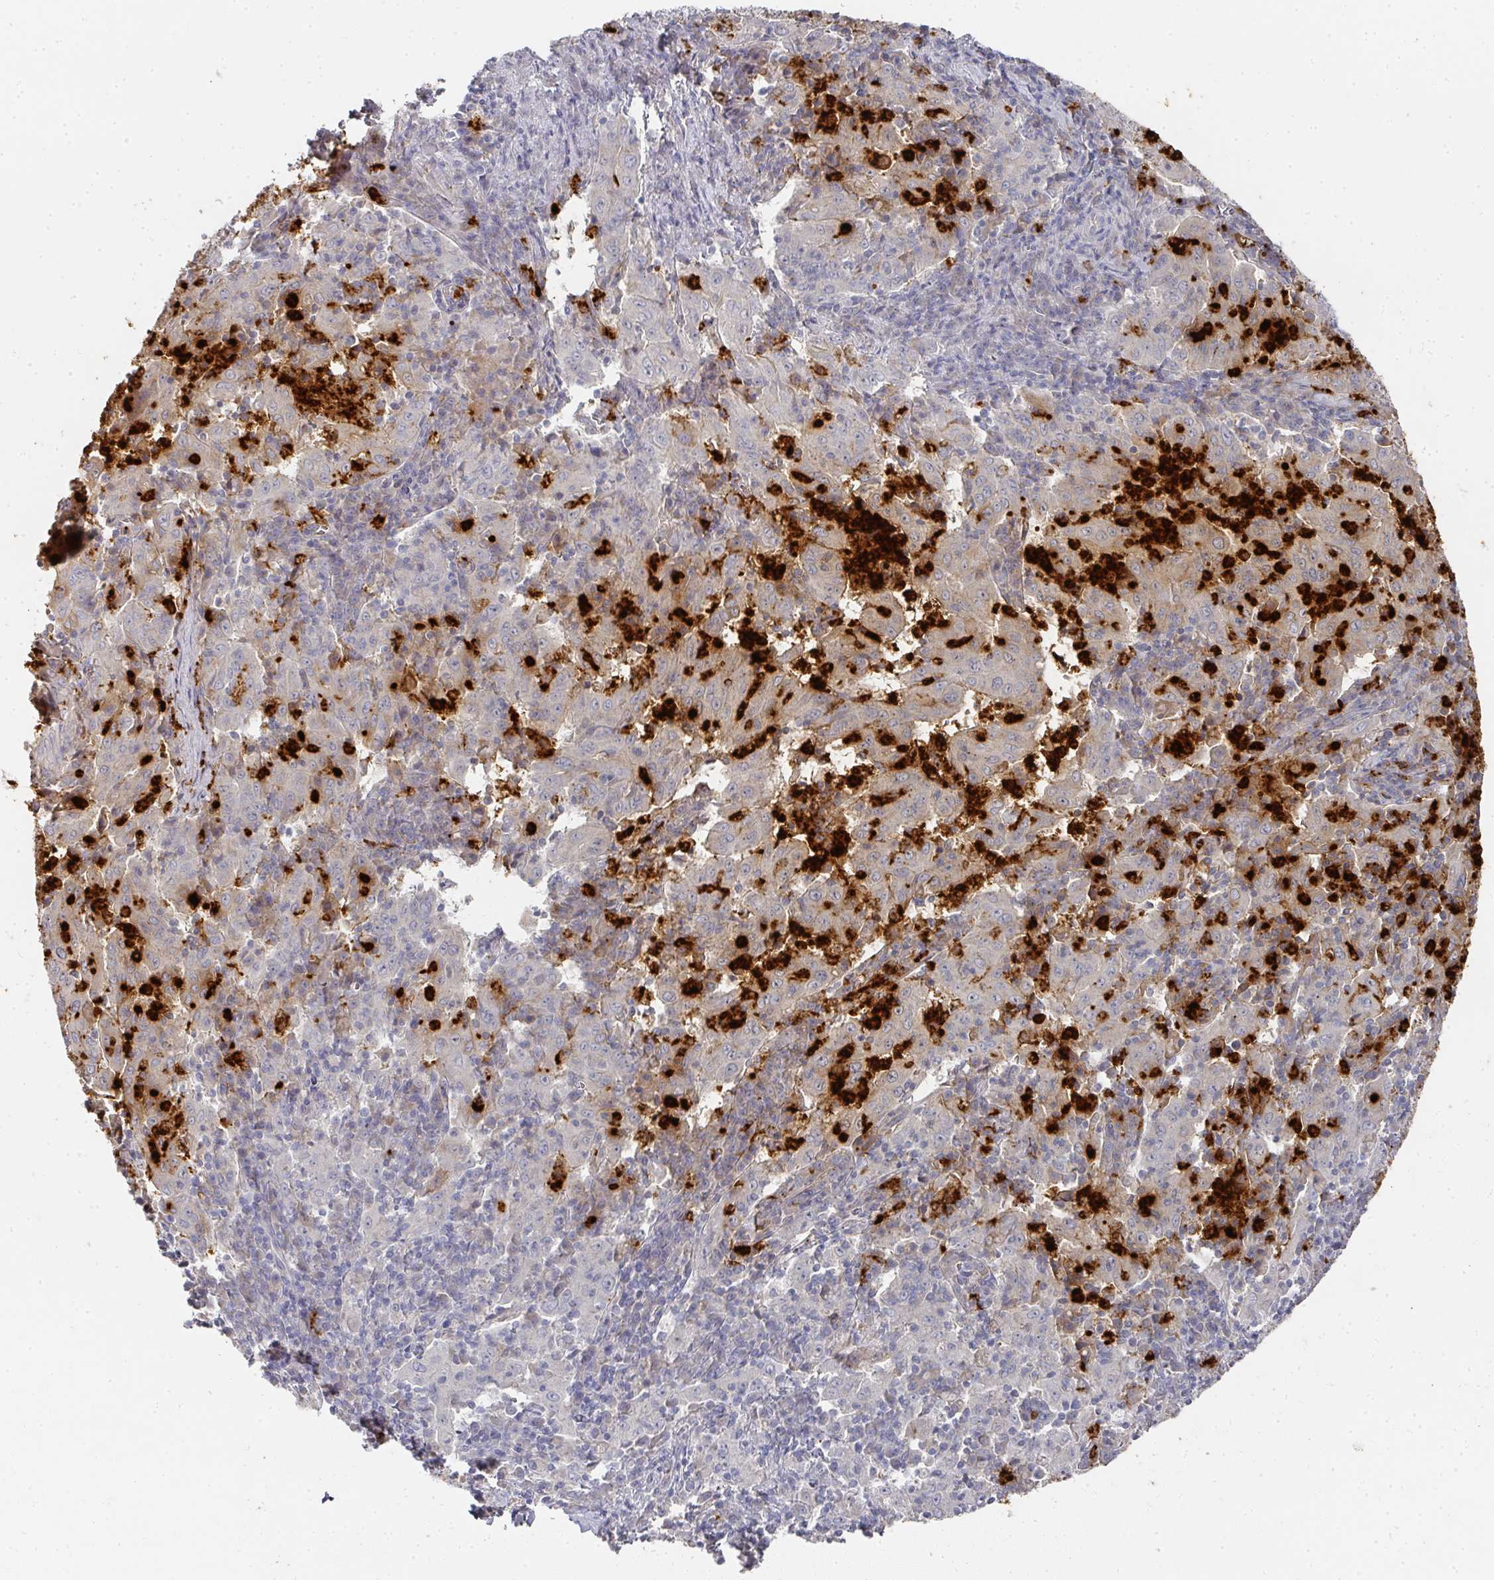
{"staining": {"intensity": "weak", "quantity": "<25%", "location": "cytoplasmic/membranous"}, "tissue": "pancreatic cancer", "cell_type": "Tumor cells", "image_type": "cancer", "snomed": [{"axis": "morphology", "description": "Adenocarcinoma, NOS"}, {"axis": "topography", "description": "Pancreas"}], "caption": "Immunohistochemical staining of human pancreatic cancer displays no significant expression in tumor cells.", "gene": "CAMP", "patient": {"sex": "male", "age": 63}}